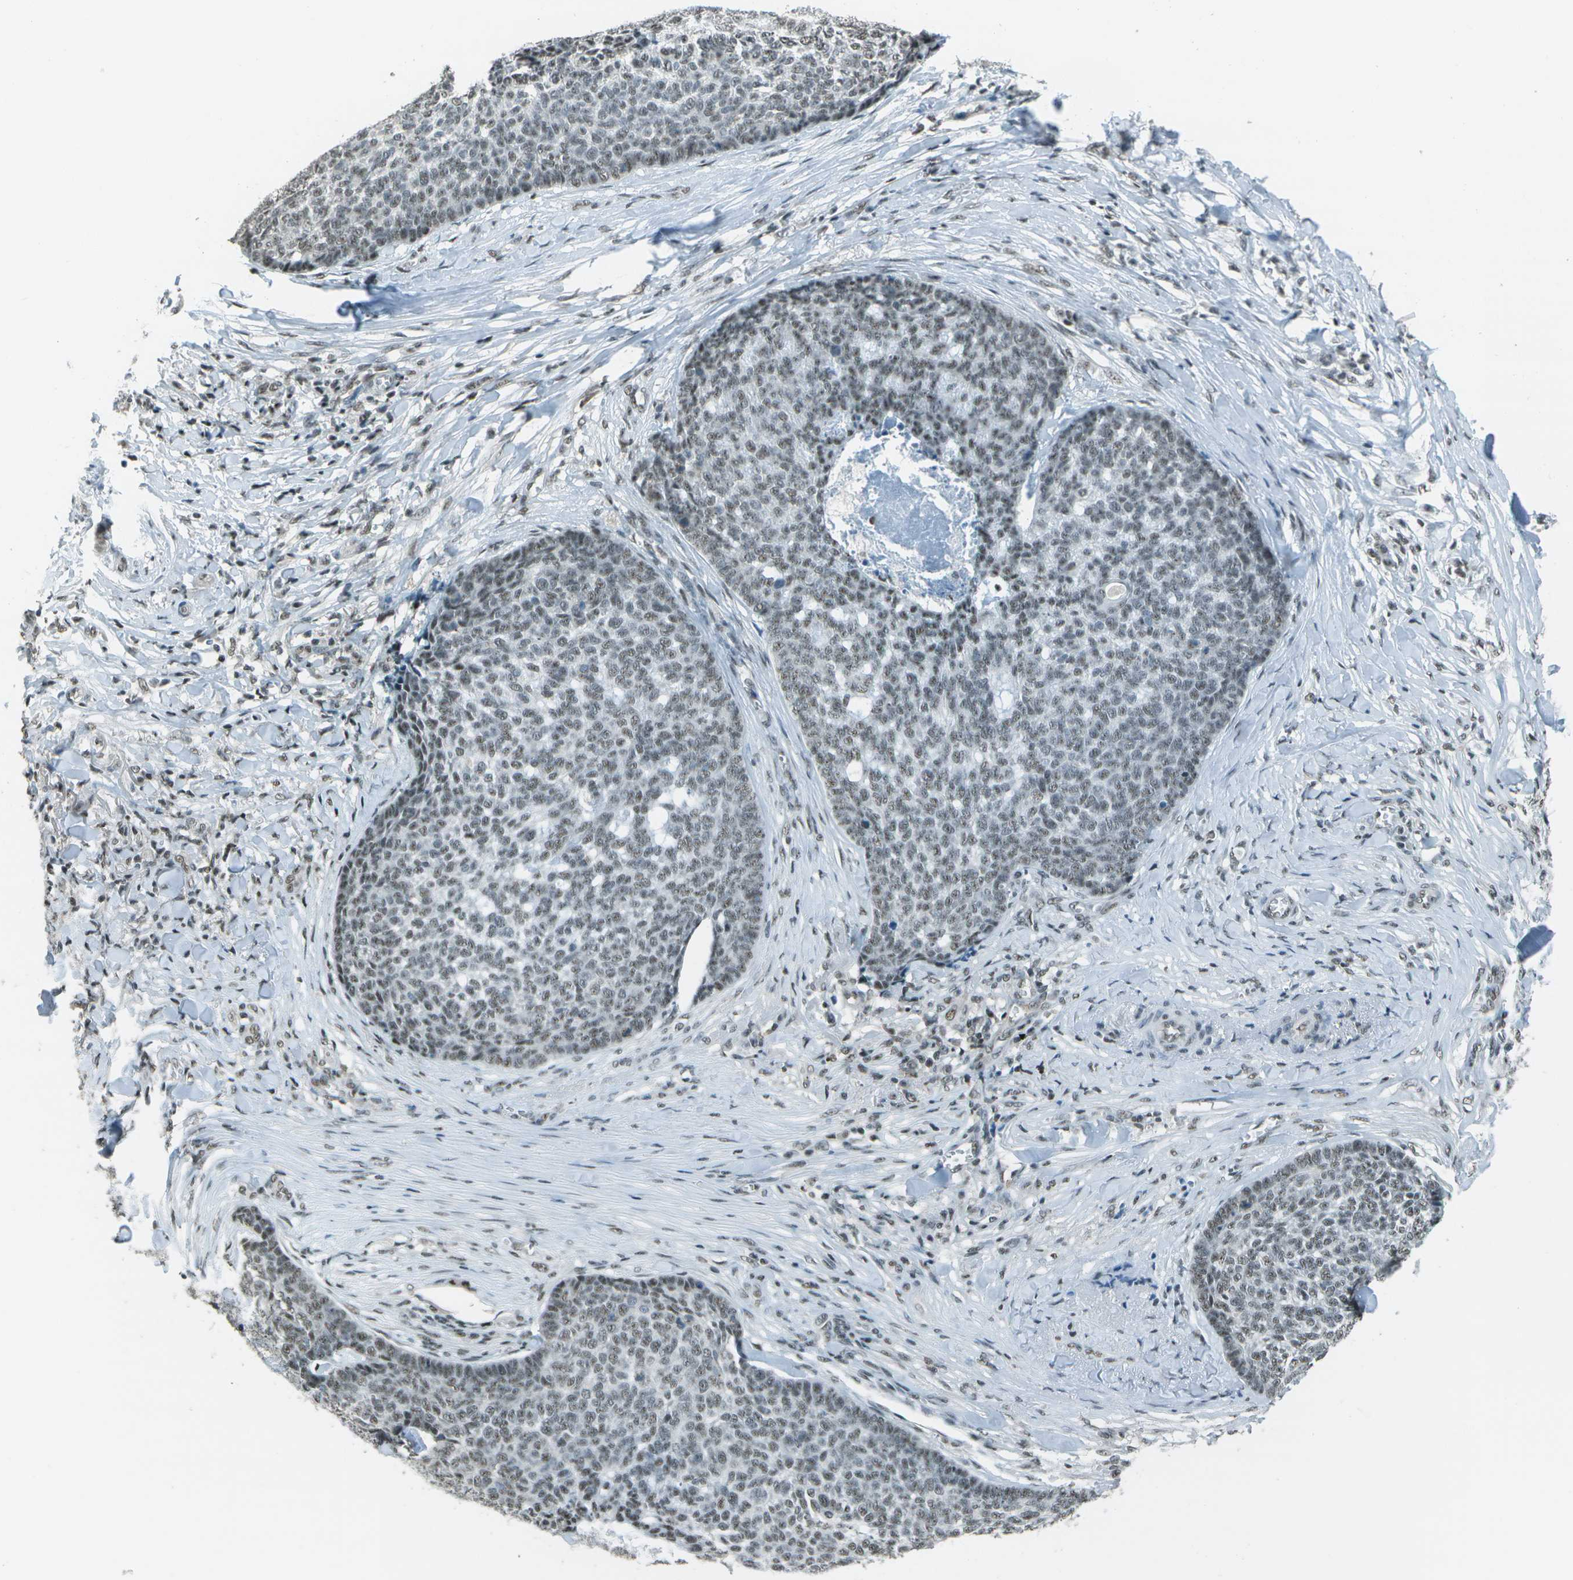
{"staining": {"intensity": "weak", "quantity": ">75%", "location": "nuclear"}, "tissue": "skin cancer", "cell_type": "Tumor cells", "image_type": "cancer", "snomed": [{"axis": "morphology", "description": "Basal cell carcinoma"}, {"axis": "topography", "description": "Skin"}], "caption": "Protein staining of skin cancer (basal cell carcinoma) tissue exhibits weak nuclear positivity in about >75% of tumor cells. (Brightfield microscopy of DAB IHC at high magnification).", "gene": "DEPDC1", "patient": {"sex": "male", "age": 84}}